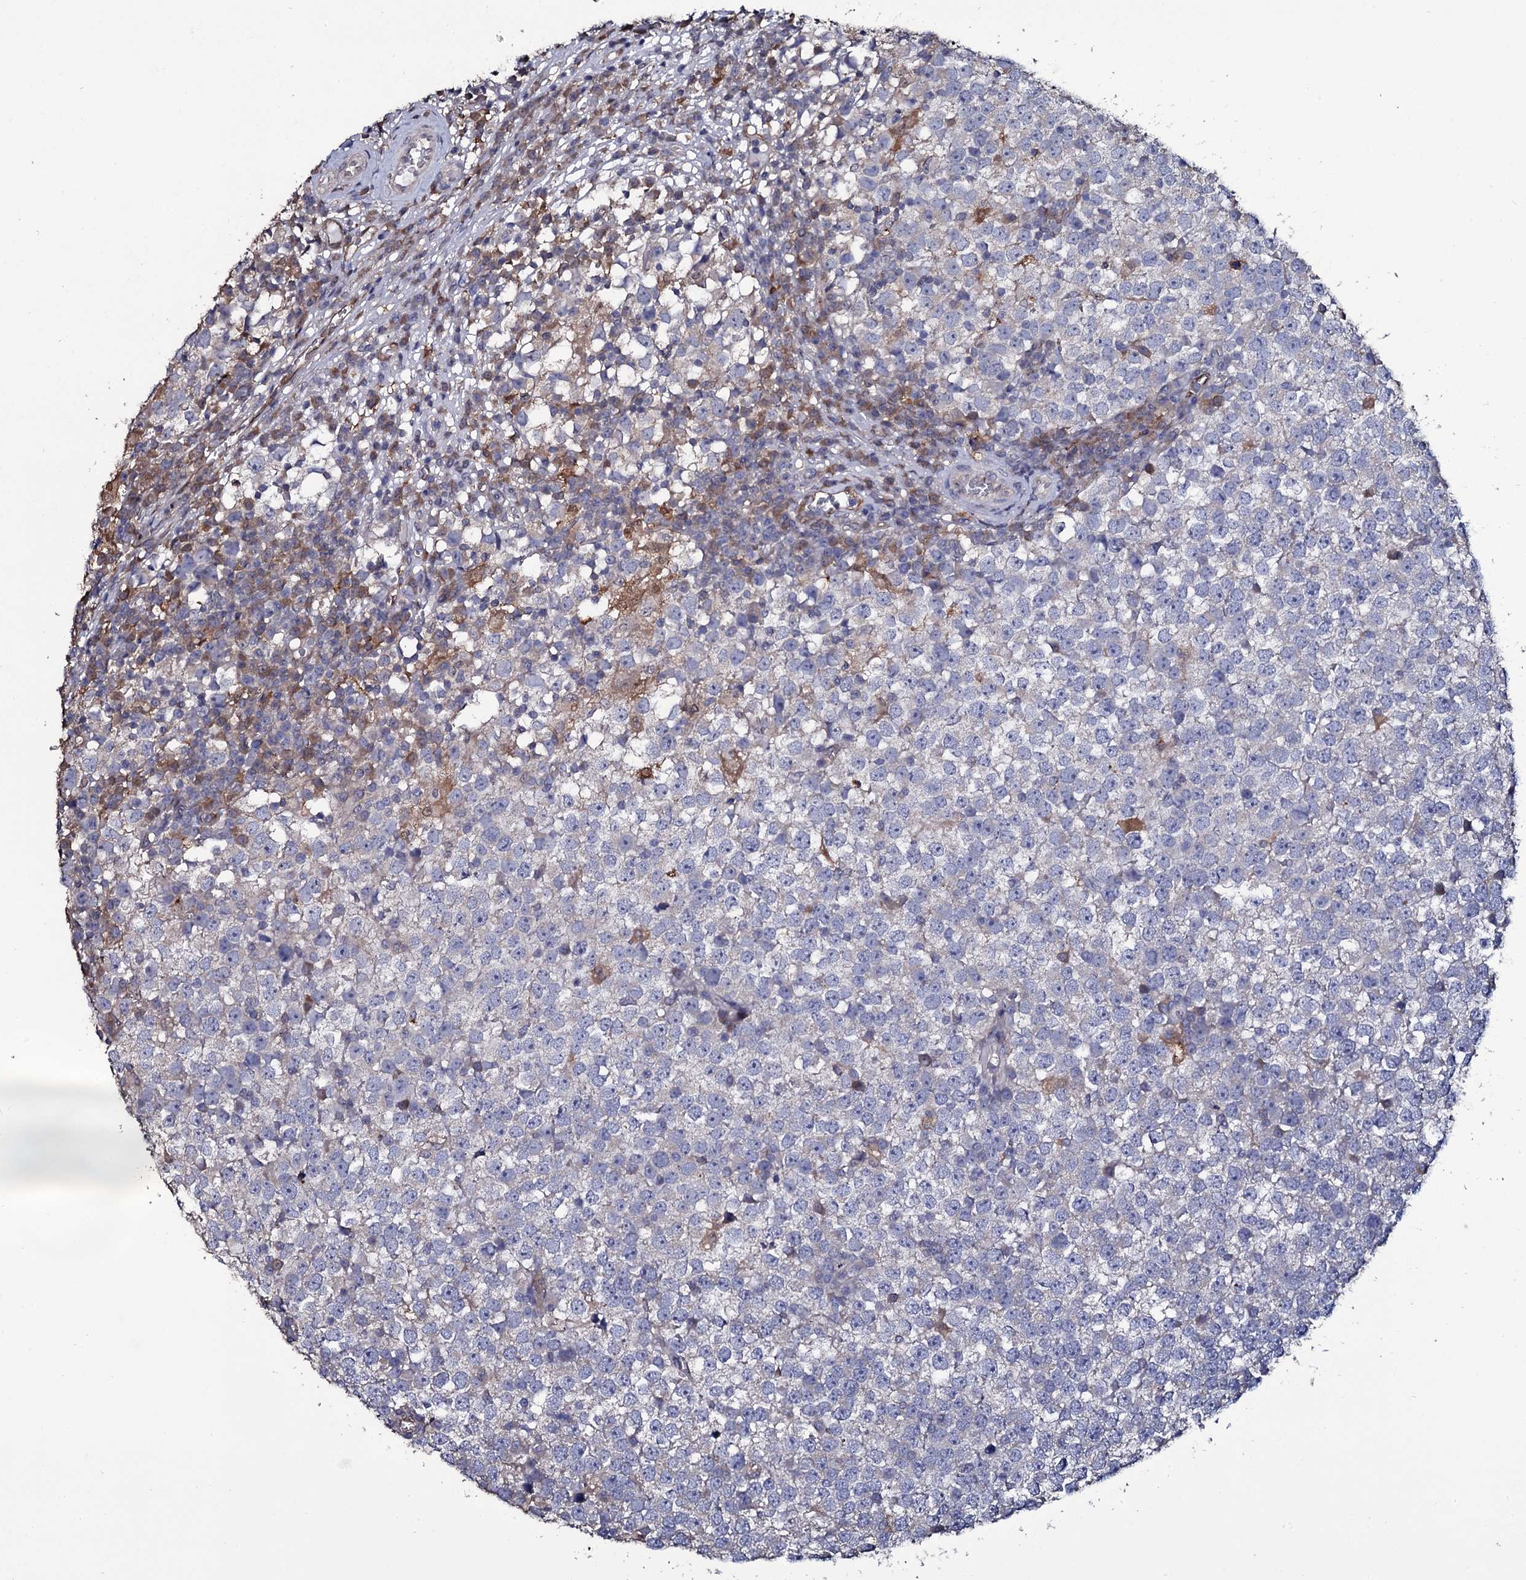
{"staining": {"intensity": "negative", "quantity": "none", "location": "none"}, "tissue": "testis cancer", "cell_type": "Tumor cells", "image_type": "cancer", "snomed": [{"axis": "morphology", "description": "Seminoma, NOS"}, {"axis": "topography", "description": "Testis"}], "caption": "There is no significant staining in tumor cells of testis seminoma.", "gene": "CRYL1", "patient": {"sex": "male", "age": 65}}